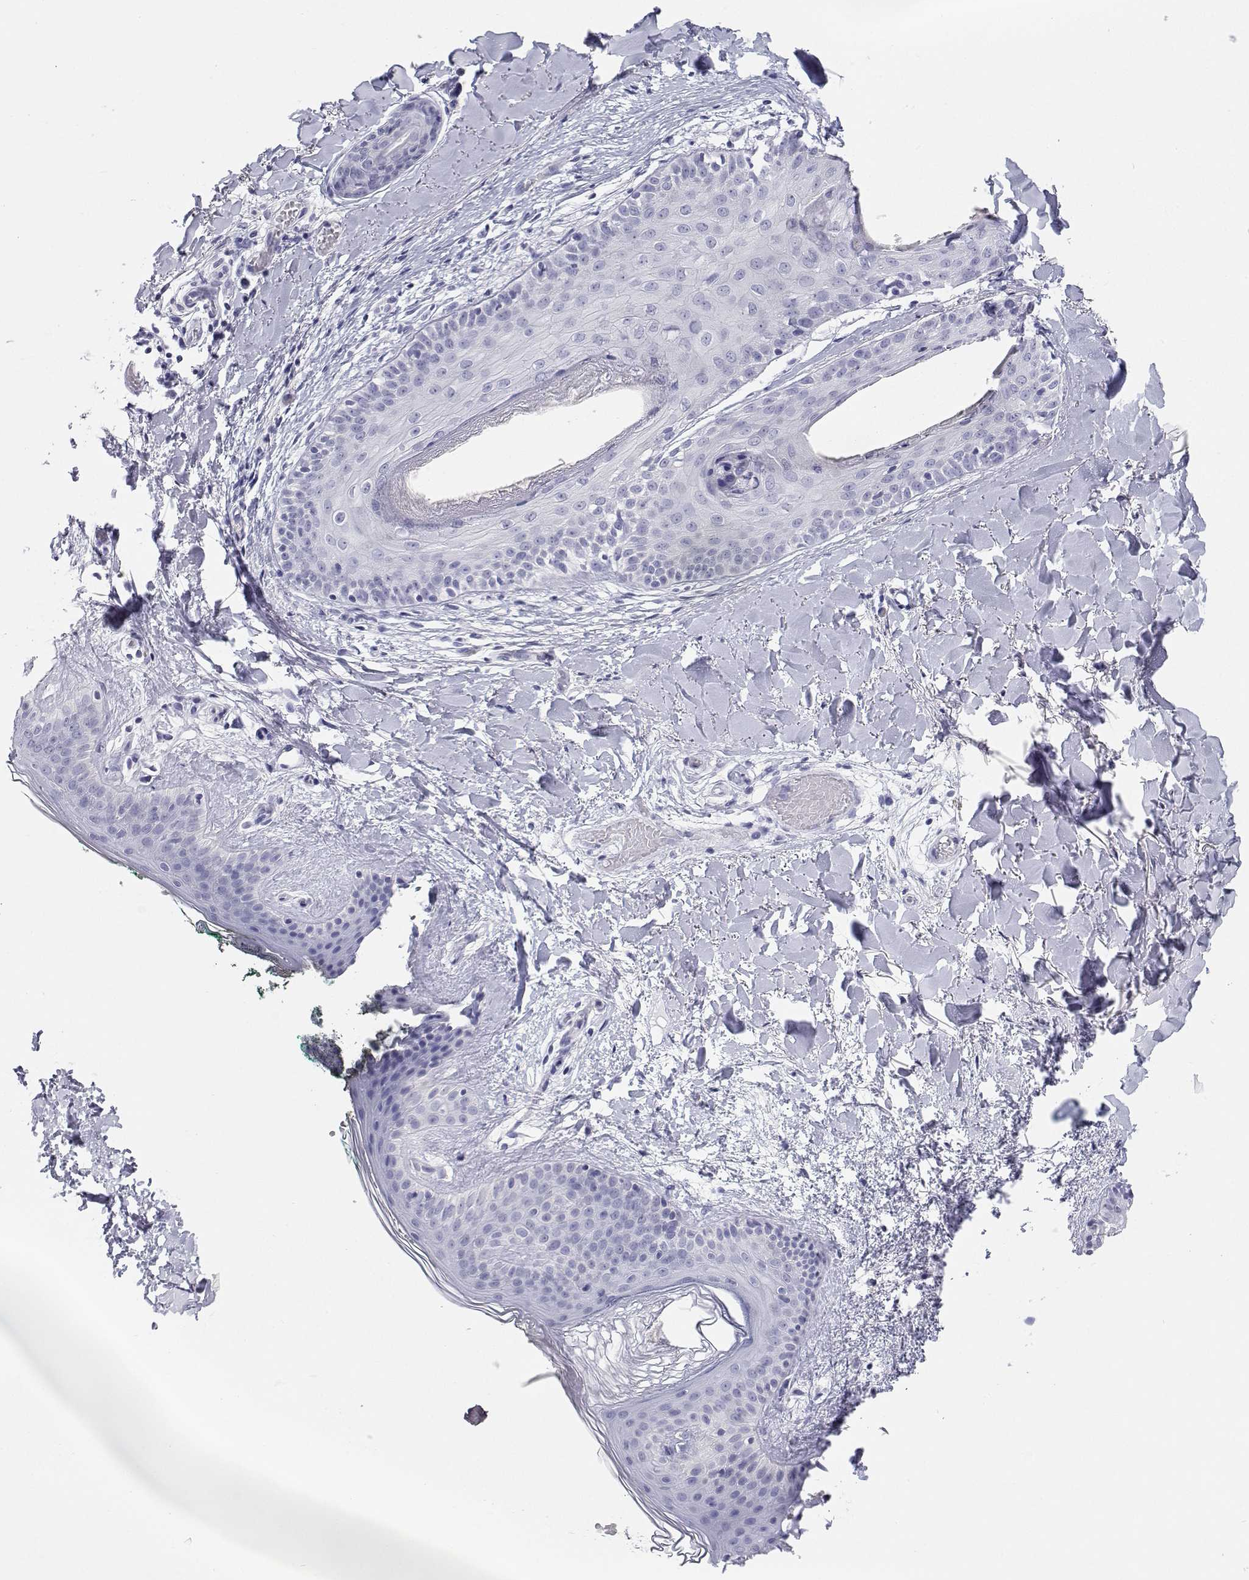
{"staining": {"intensity": "negative", "quantity": "none", "location": "none"}, "tissue": "skin", "cell_type": "Fibroblasts", "image_type": "normal", "snomed": [{"axis": "morphology", "description": "Normal tissue, NOS"}, {"axis": "topography", "description": "Skin"}], "caption": "Human skin stained for a protein using immunohistochemistry exhibits no staining in fibroblasts.", "gene": "BHMT", "patient": {"sex": "female", "age": 34}}